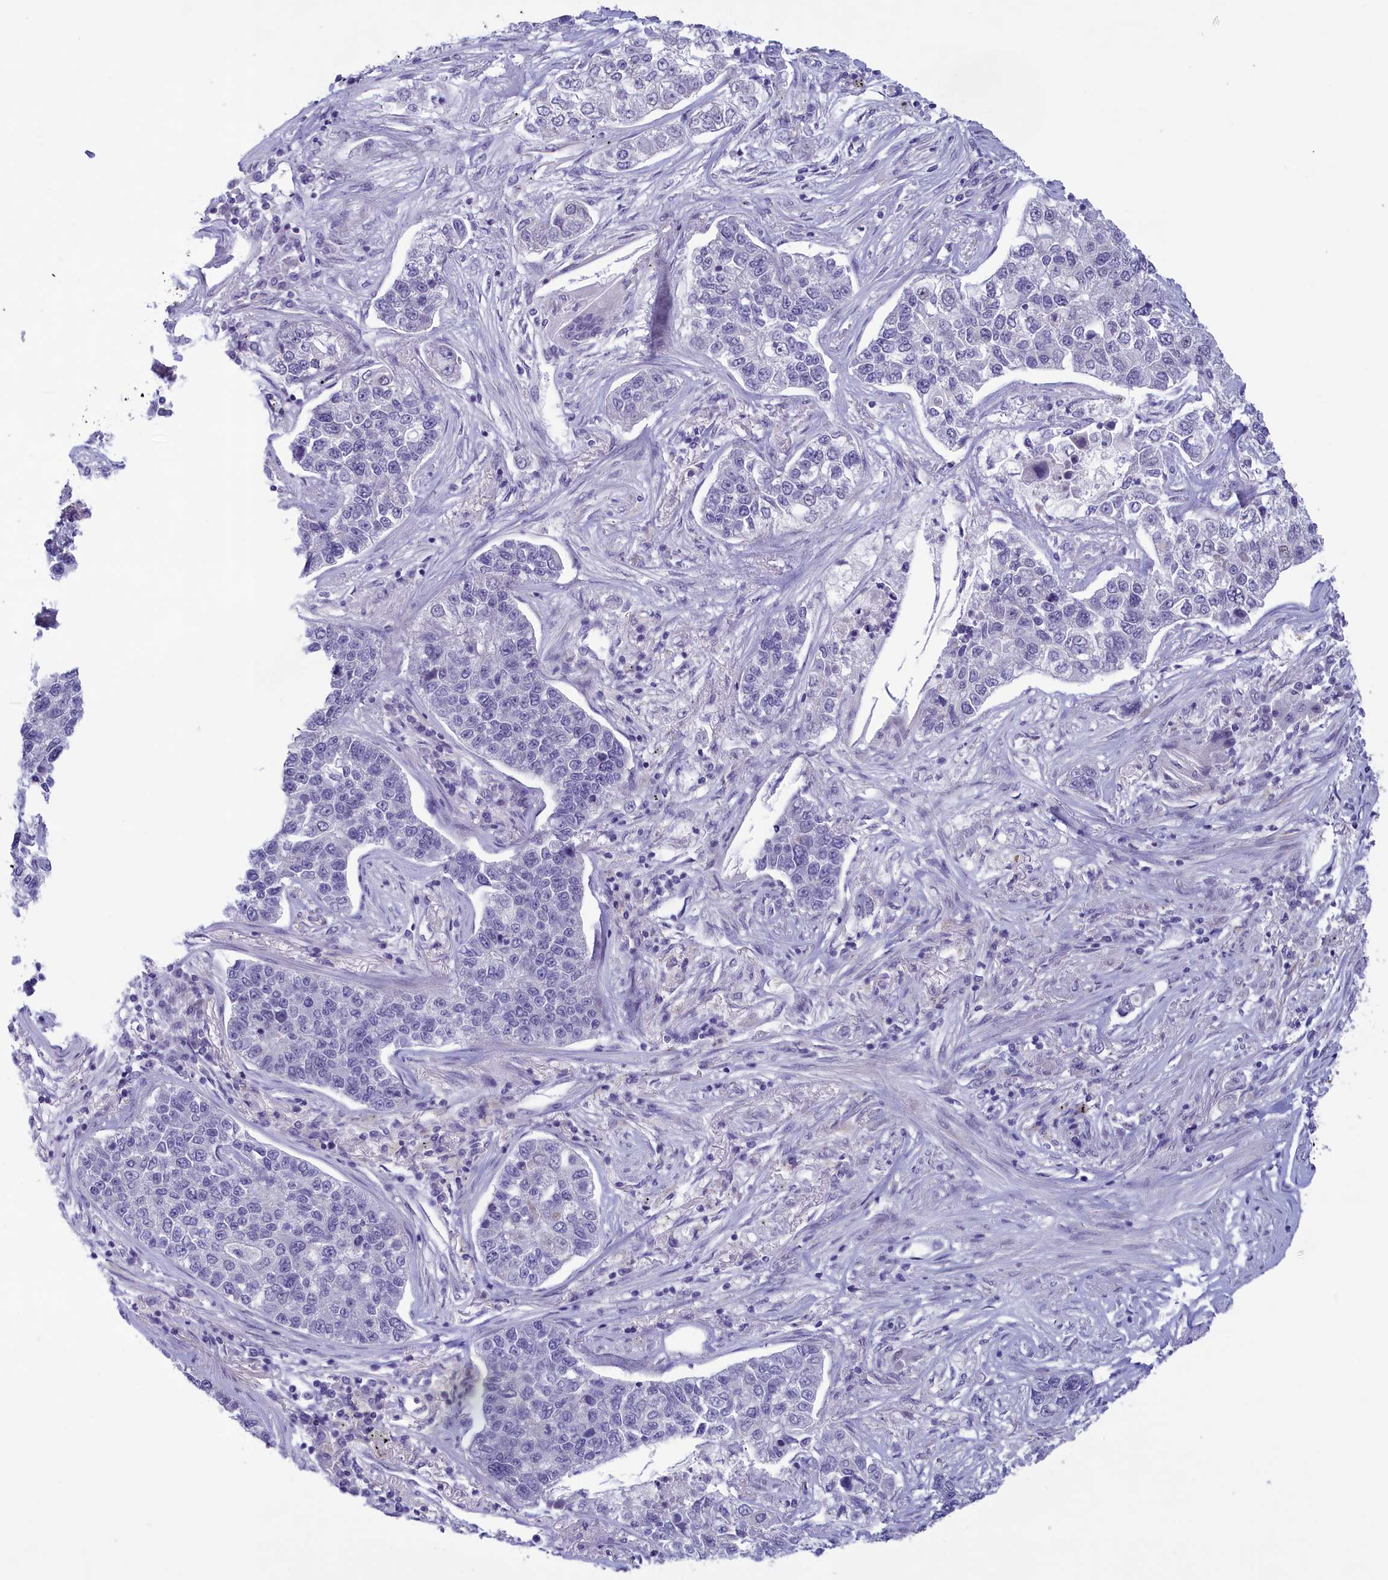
{"staining": {"intensity": "negative", "quantity": "none", "location": "none"}, "tissue": "lung cancer", "cell_type": "Tumor cells", "image_type": "cancer", "snomed": [{"axis": "morphology", "description": "Adenocarcinoma, NOS"}, {"axis": "topography", "description": "Lung"}], "caption": "IHC of human lung adenocarcinoma displays no staining in tumor cells.", "gene": "ELOA2", "patient": {"sex": "male", "age": 49}}